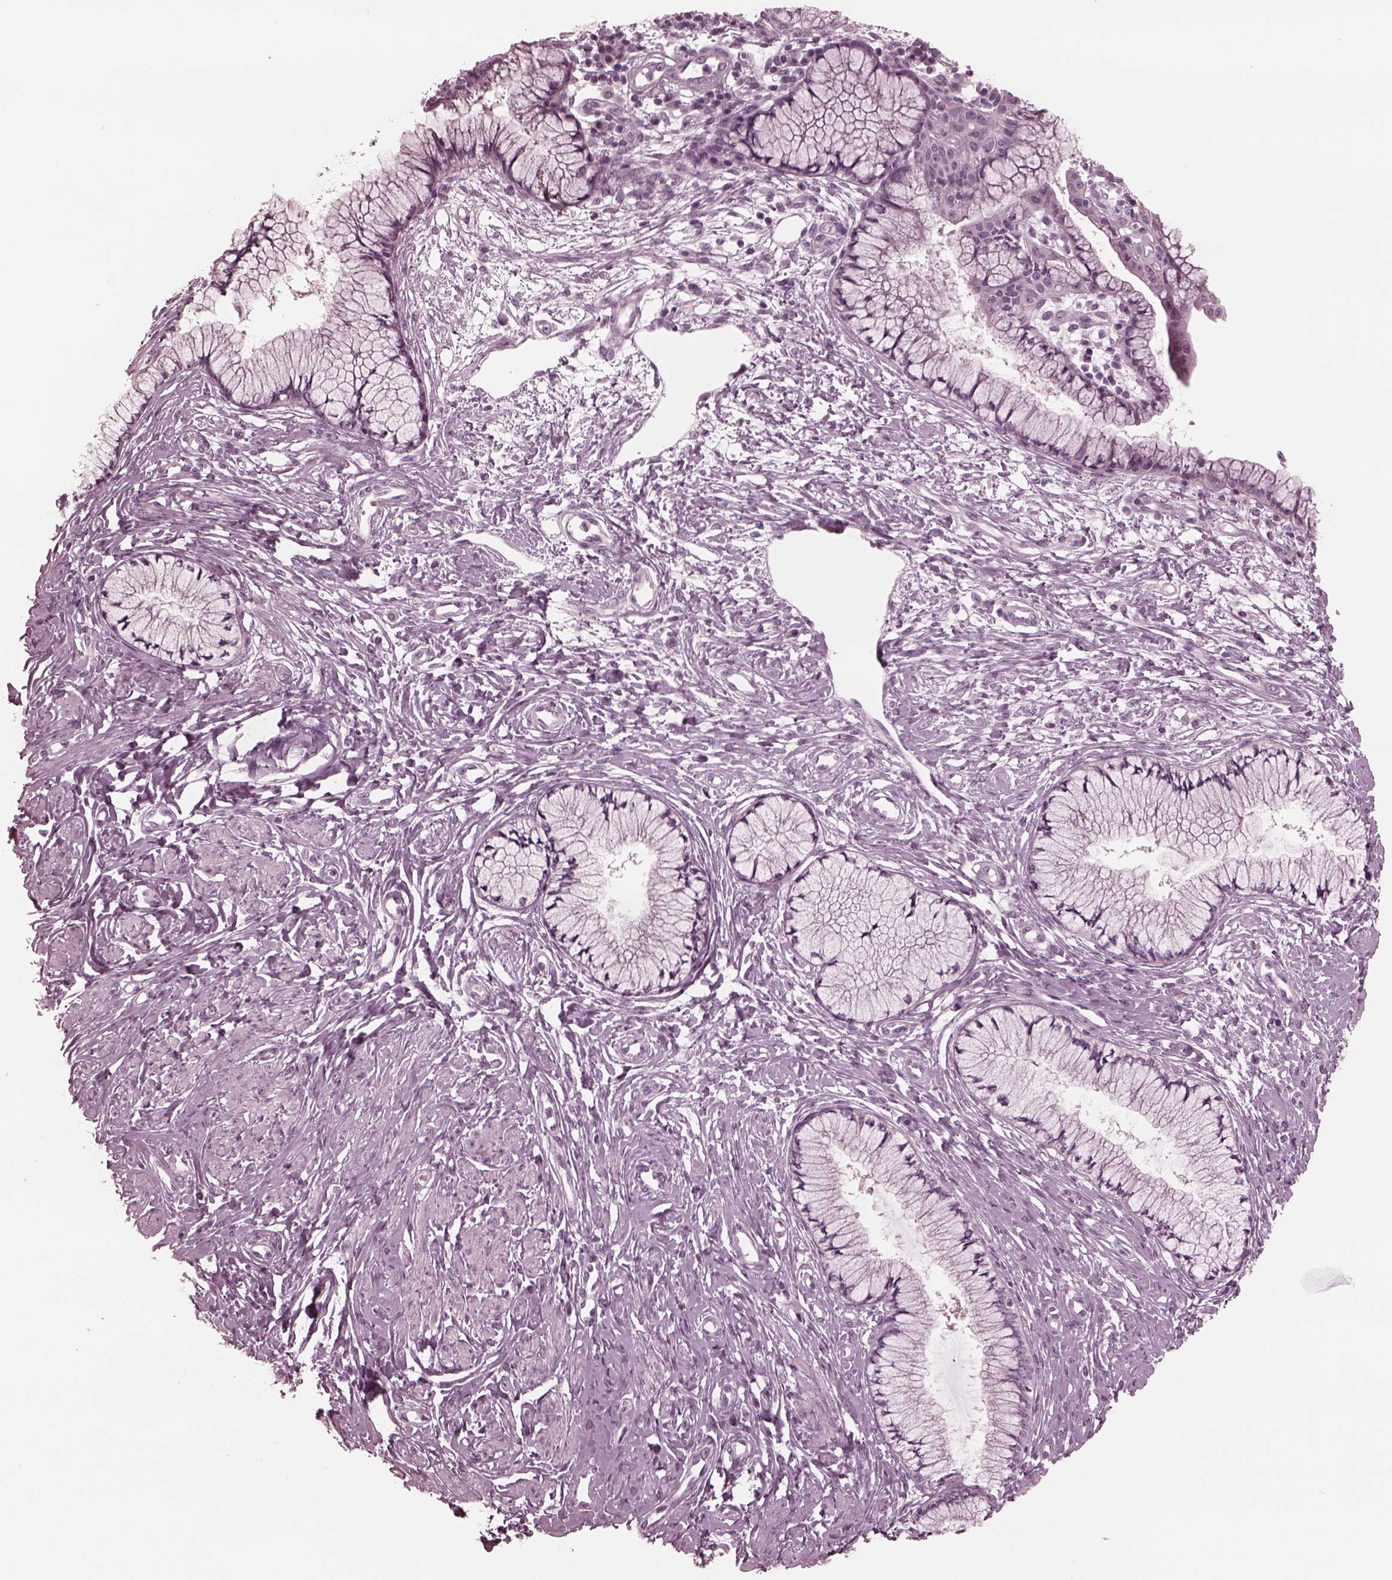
{"staining": {"intensity": "negative", "quantity": "none", "location": "none"}, "tissue": "cervix", "cell_type": "Glandular cells", "image_type": "normal", "snomed": [{"axis": "morphology", "description": "Normal tissue, NOS"}, {"axis": "topography", "description": "Cervix"}], "caption": "High magnification brightfield microscopy of benign cervix stained with DAB (brown) and counterstained with hematoxylin (blue): glandular cells show no significant positivity. (Brightfield microscopy of DAB IHC at high magnification).", "gene": "YY2", "patient": {"sex": "female", "age": 37}}